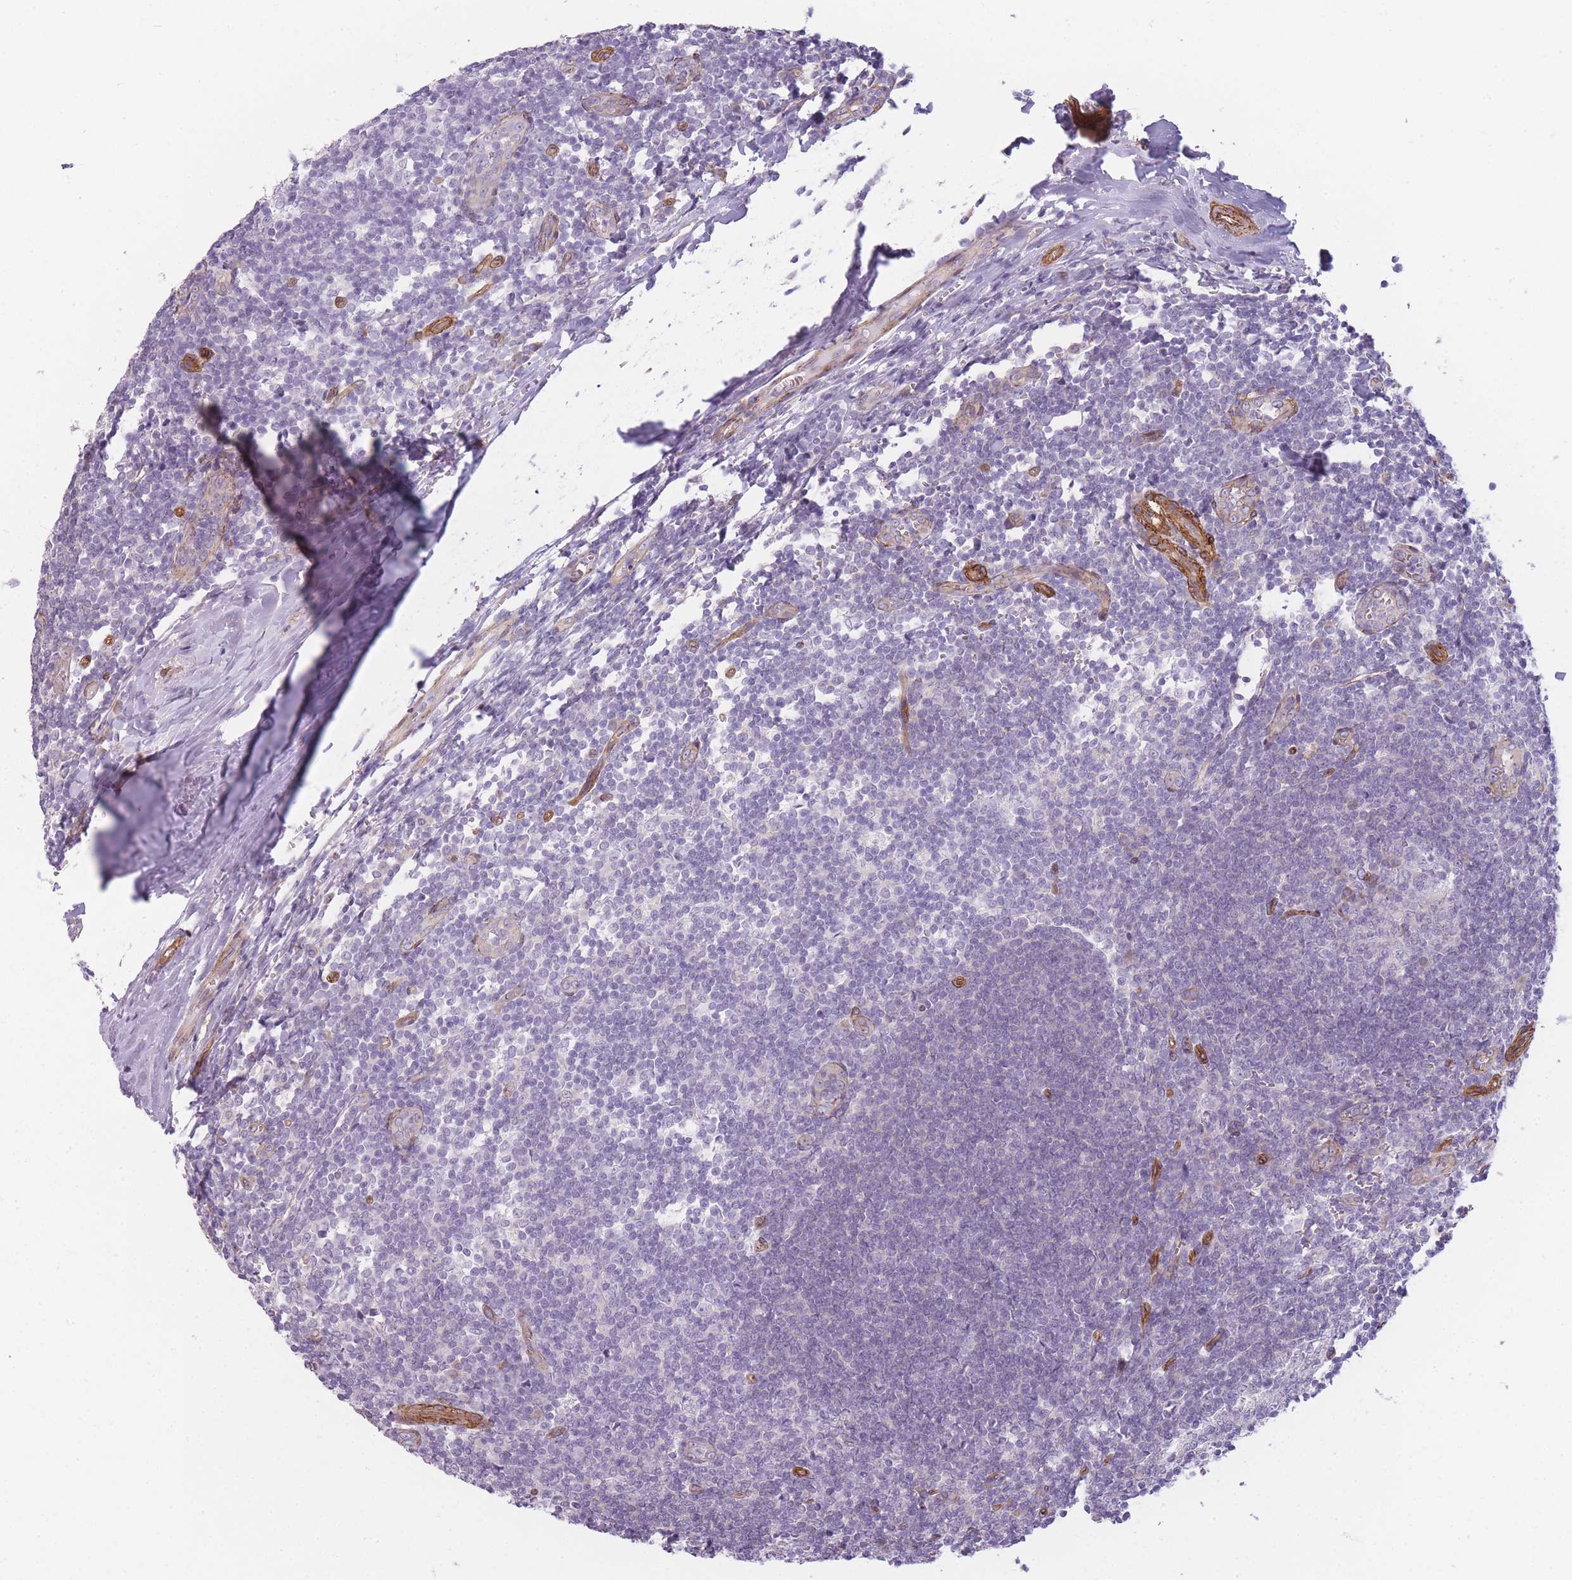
{"staining": {"intensity": "negative", "quantity": "none", "location": "none"}, "tissue": "tonsil", "cell_type": "Germinal center cells", "image_type": "normal", "snomed": [{"axis": "morphology", "description": "Normal tissue, NOS"}, {"axis": "topography", "description": "Tonsil"}], "caption": "This histopathology image is of benign tonsil stained with immunohistochemistry to label a protein in brown with the nuclei are counter-stained blue. There is no staining in germinal center cells. (IHC, brightfield microscopy, high magnification).", "gene": "OR6B2", "patient": {"sex": "male", "age": 27}}